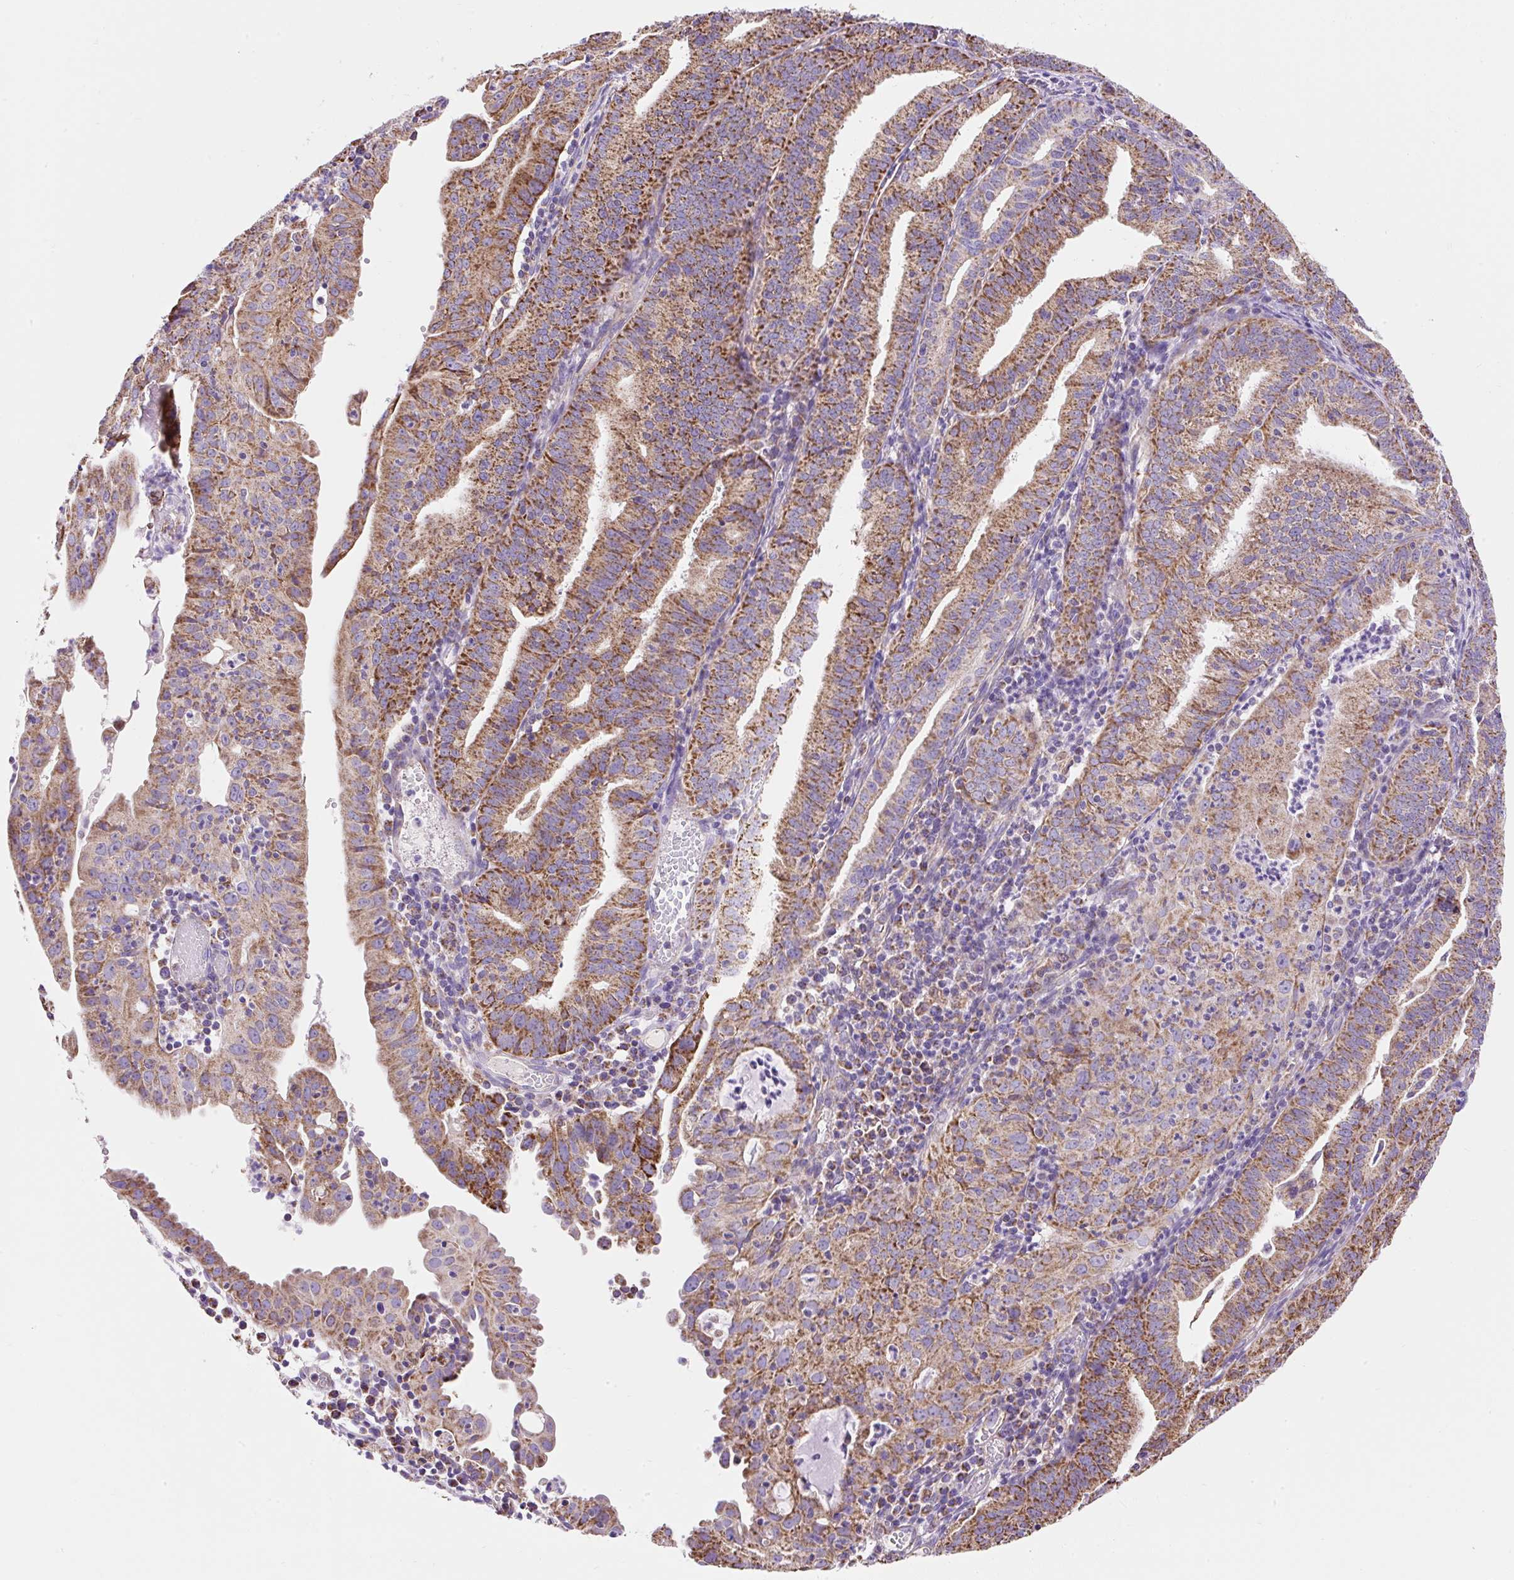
{"staining": {"intensity": "moderate", "quantity": ">75%", "location": "cytoplasmic/membranous"}, "tissue": "endometrial cancer", "cell_type": "Tumor cells", "image_type": "cancer", "snomed": [{"axis": "morphology", "description": "Adenocarcinoma, NOS"}, {"axis": "topography", "description": "Endometrium"}], "caption": "Protein staining of adenocarcinoma (endometrial) tissue demonstrates moderate cytoplasmic/membranous expression in about >75% of tumor cells. The protein is shown in brown color, while the nuclei are stained blue.", "gene": "DAAM2", "patient": {"sex": "female", "age": 60}}